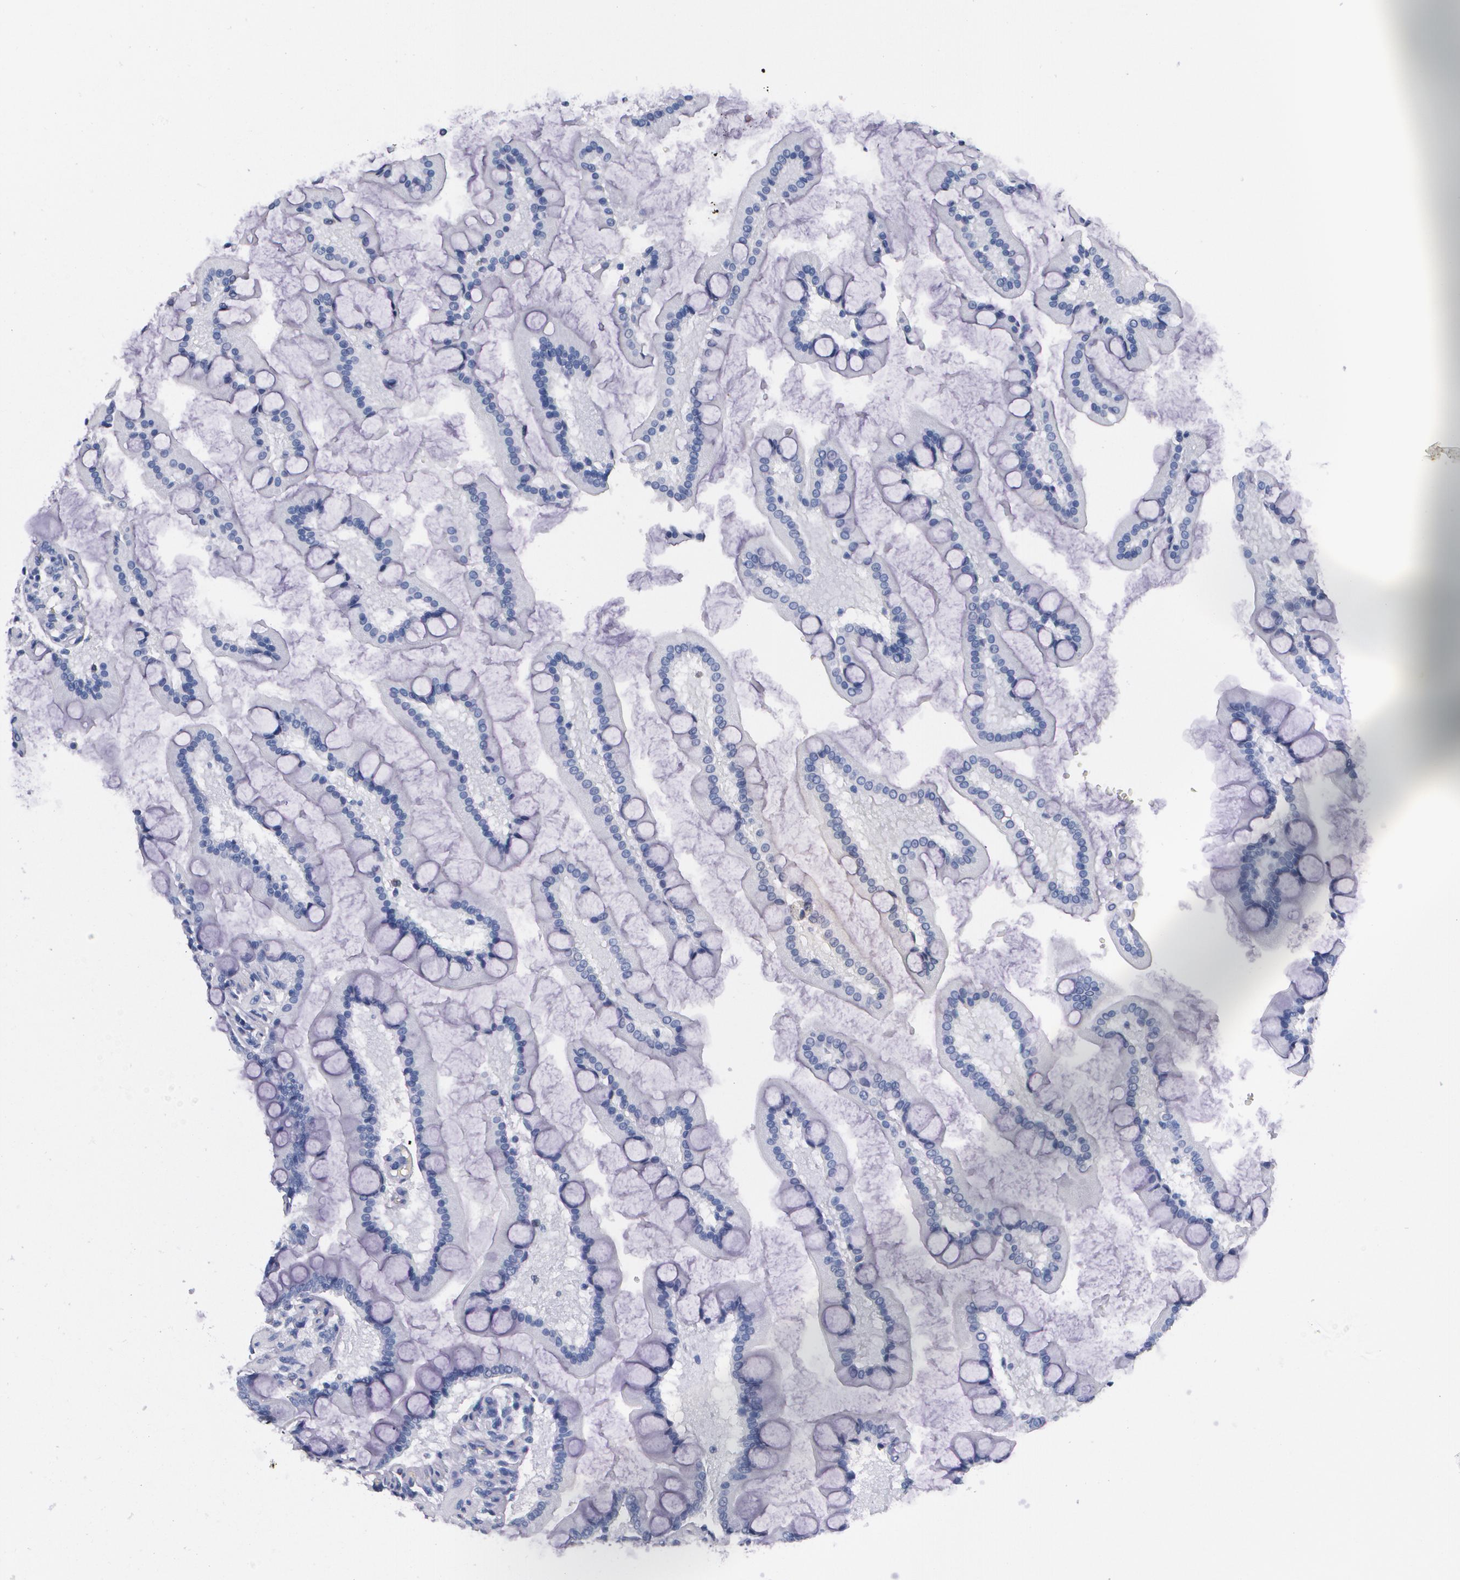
{"staining": {"intensity": "negative", "quantity": "none", "location": "none"}, "tissue": "small intestine", "cell_type": "Glandular cells", "image_type": "normal", "snomed": [{"axis": "morphology", "description": "Normal tissue, NOS"}, {"axis": "topography", "description": "Small intestine"}], "caption": "Immunohistochemistry histopathology image of normal human small intestine stained for a protein (brown), which exhibits no expression in glandular cells. (Brightfield microscopy of DAB immunohistochemistry at high magnification).", "gene": "S100A8", "patient": {"sex": "male", "age": 41}}